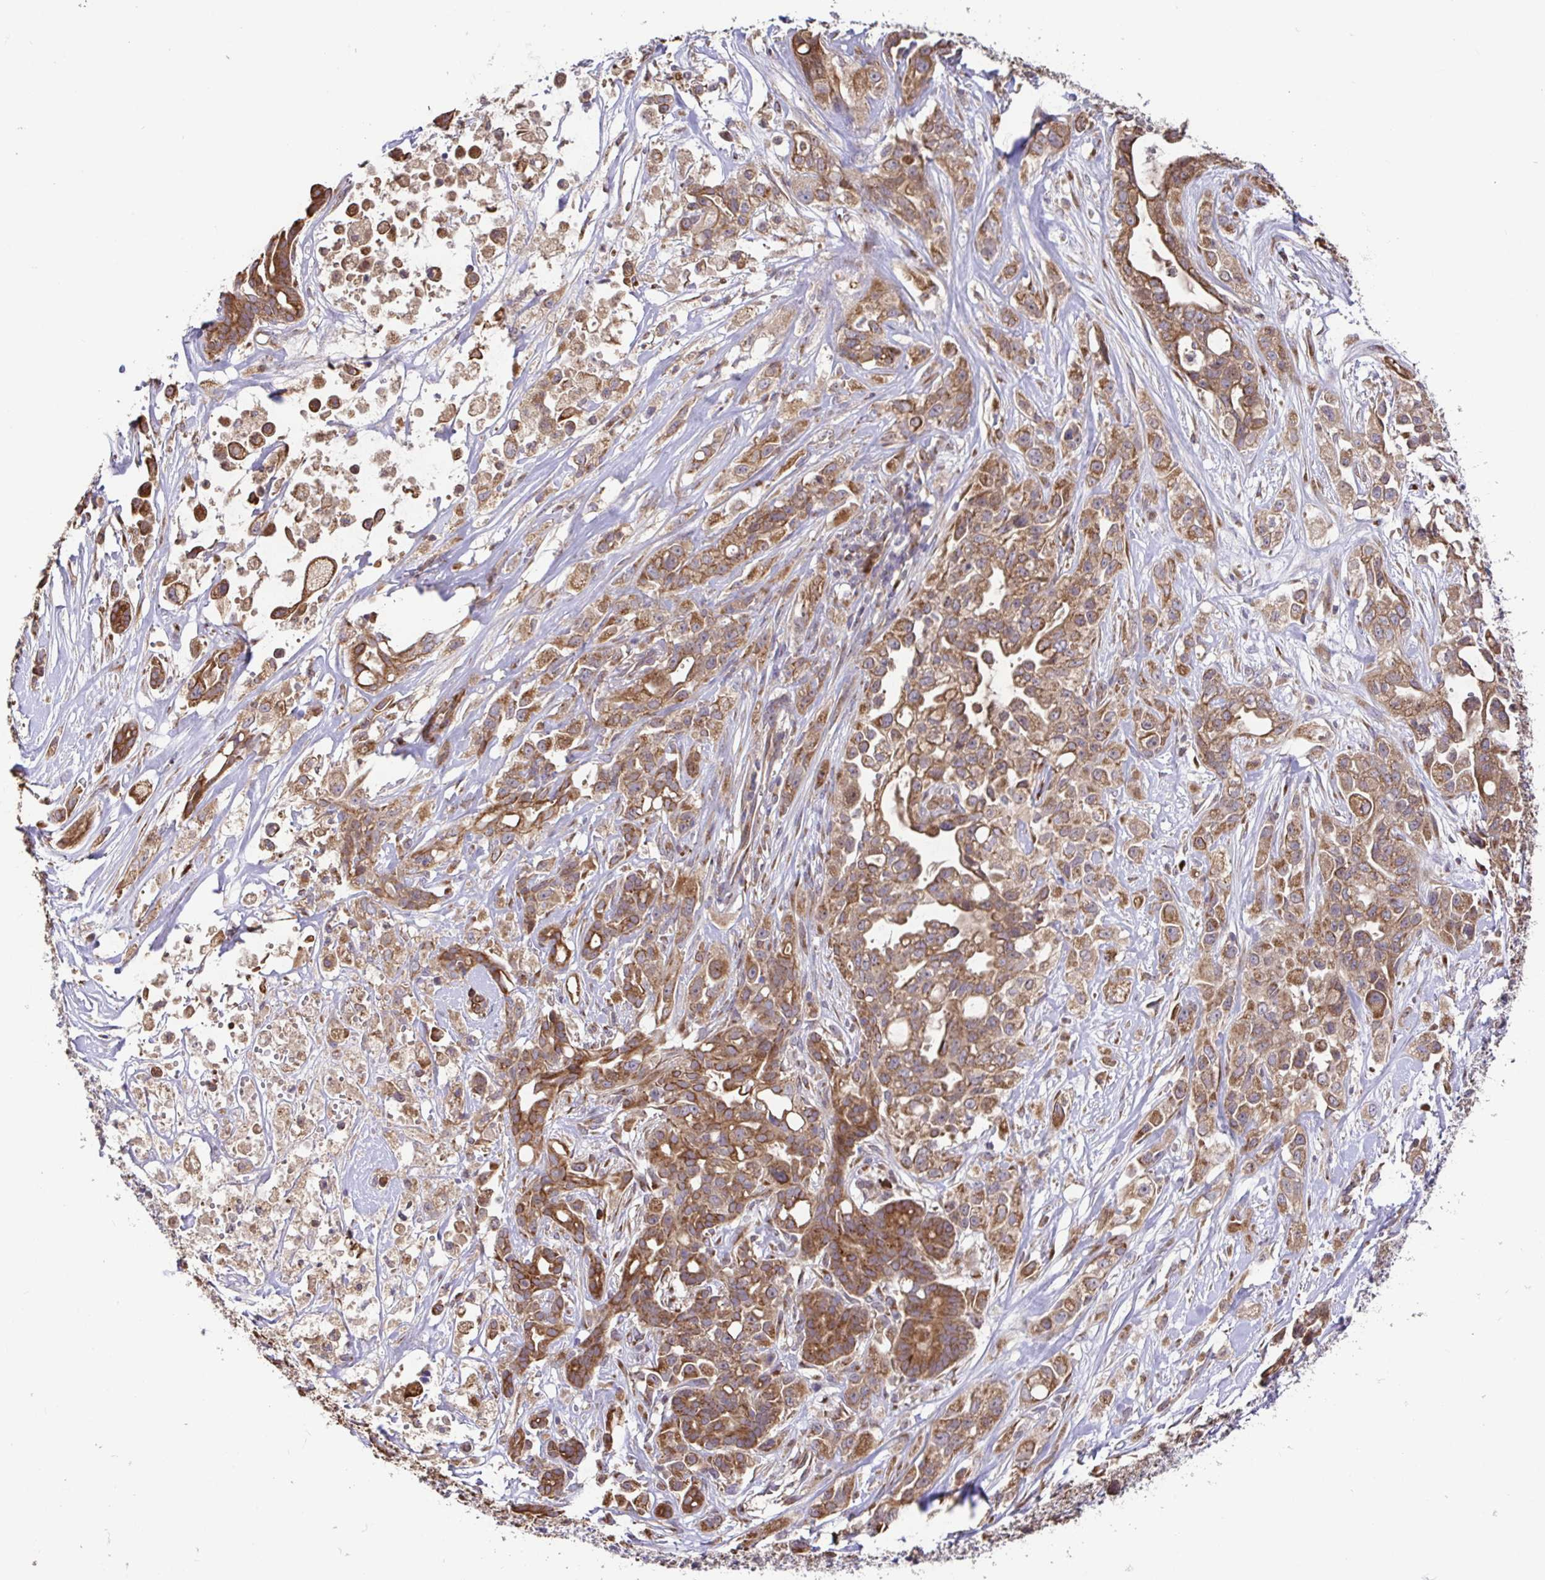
{"staining": {"intensity": "moderate", "quantity": ">75%", "location": "cytoplasmic/membranous"}, "tissue": "pancreatic cancer", "cell_type": "Tumor cells", "image_type": "cancer", "snomed": [{"axis": "morphology", "description": "Adenocarcinoma, NOS"}, {"axis": "topography", "description": "Pancreas"}], "caption": "Immunohistochemistry histopathology image of adenocarcinoma (pancreatic) stained for a protein (brown), which reveals medium levels of moderate cytoplasmic/membranous positivity in about >75% of tumor cells.", "gene": "ELP1", "patient": {"sex": "male", "age": 44}}